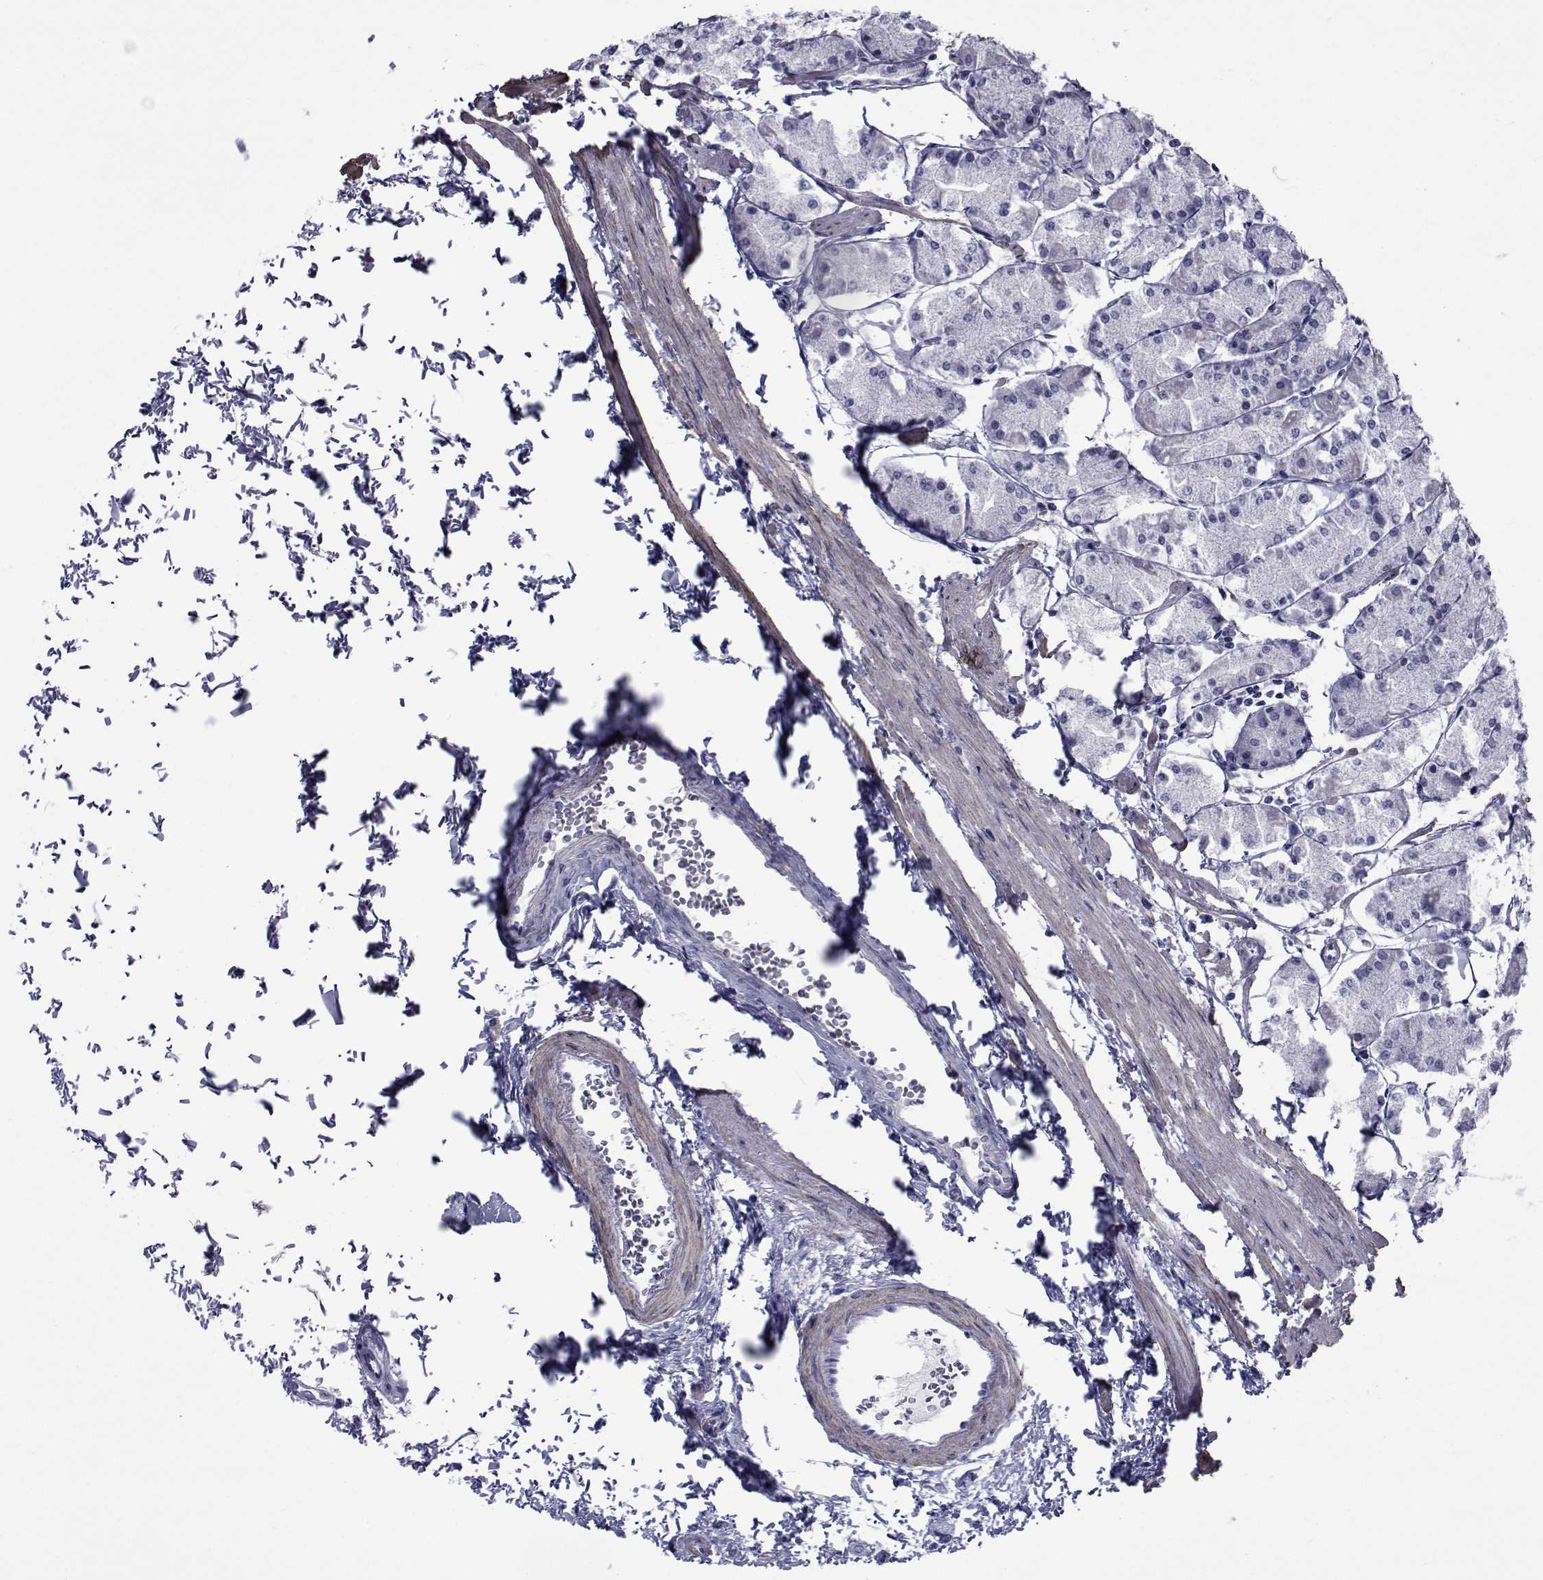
{"staining": {"intensity": "negative", "quantity": "none", "location": "none"}, "tissue": "stomach", "cell_type": "Glandular cells", "image_type": "normal", "snomed": [{"axis": "morphology", "description": "Normal tissue, NOS"}, {"axis": "topography", "description": "Stomach, upper"}], "caption": "Immunohistochemical staining of benign stomach shows no significant positivity in glandular cells. (DAB immunohistochemistry (IHC) with hematoxylin counter stain).", "gene": "GKAP1", "patient": {"sex": "male", "age": 60}}